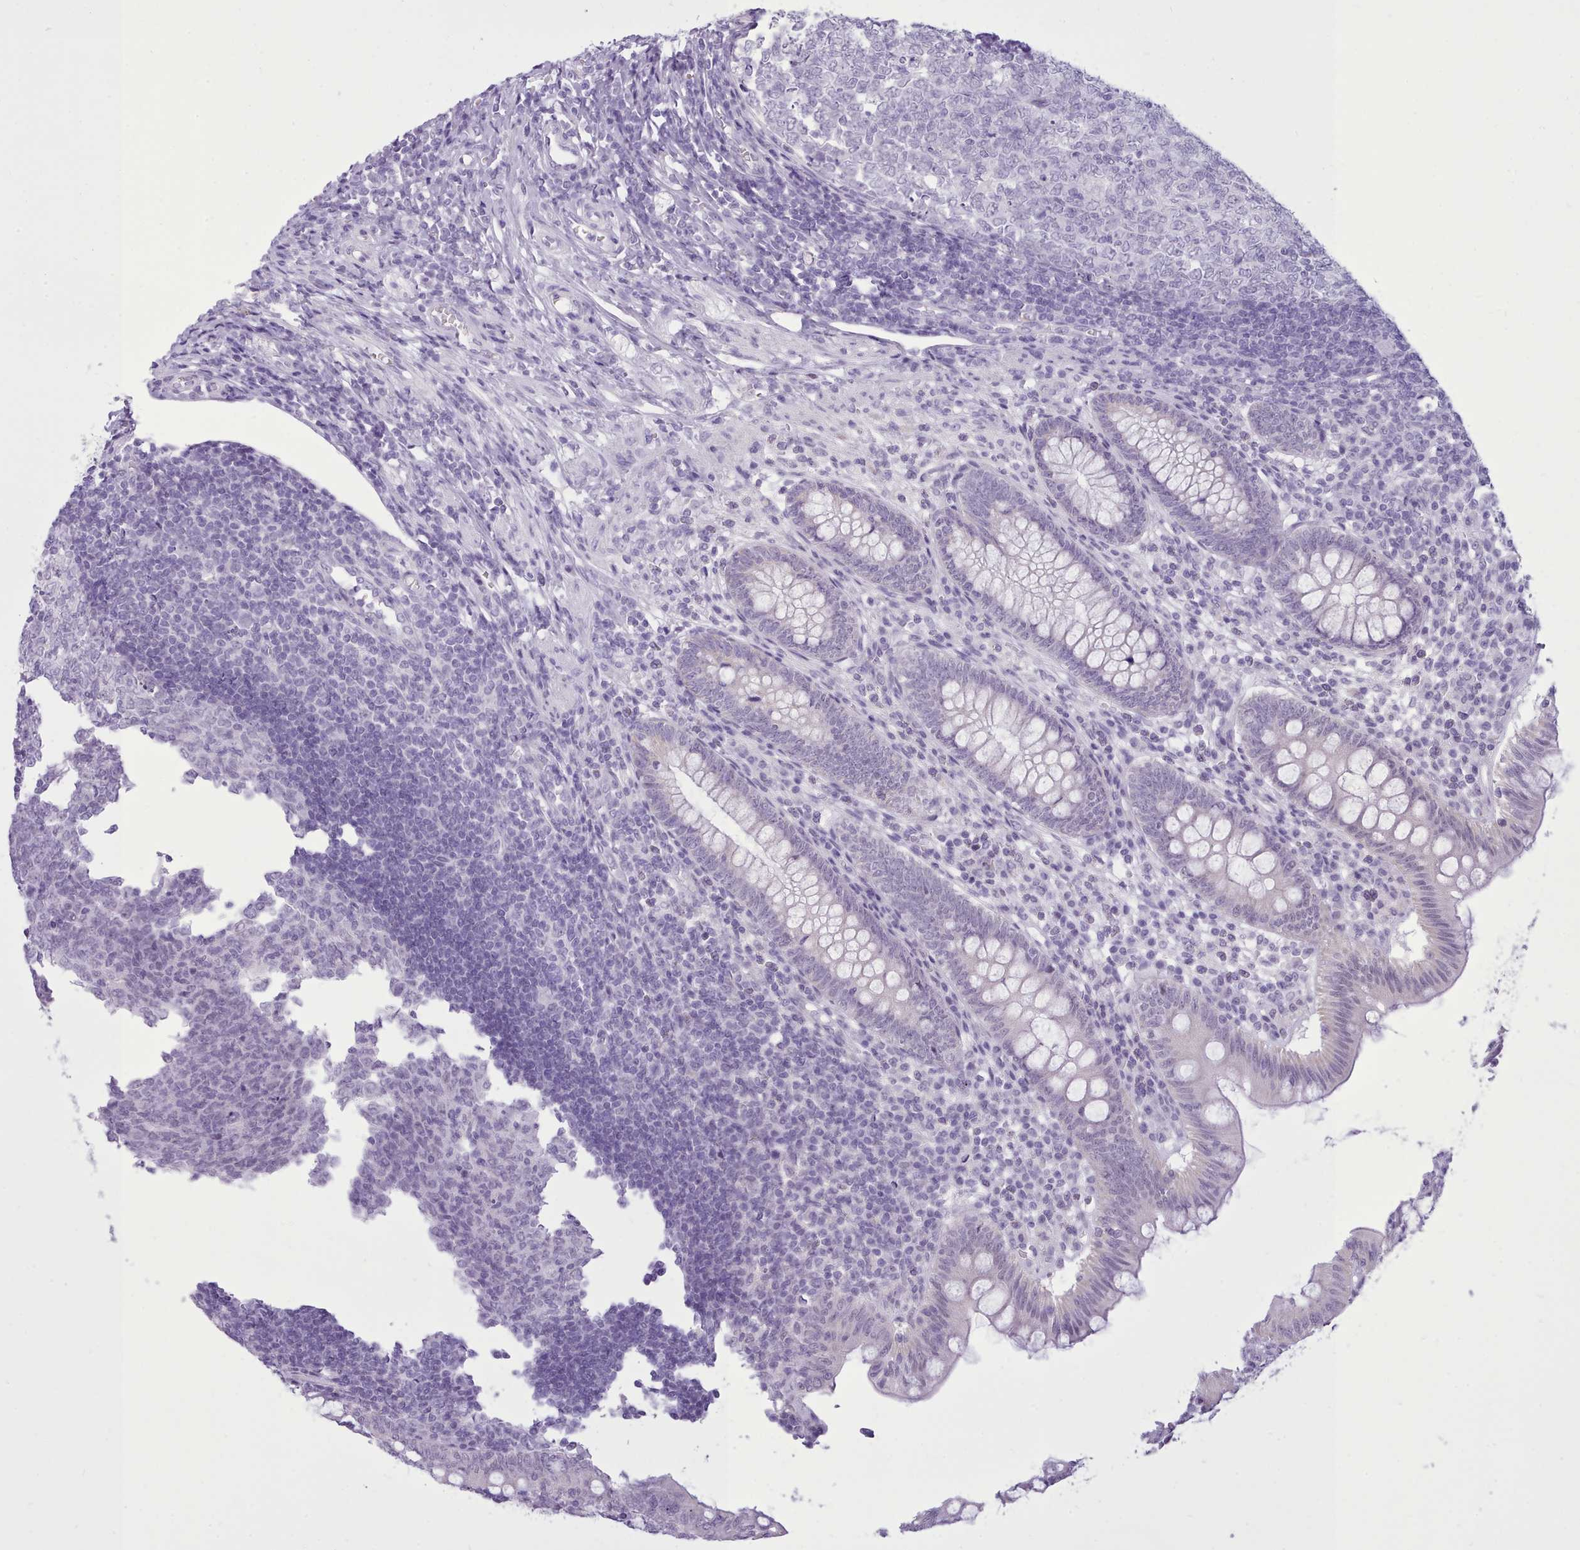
{"staining": {"intensity": "negative", "quantity": "none", "location": "none"}, "tissue": "appendix", "cell_type": "Glandular cells", "image_type": "normal", "snomed": [{"axis": "morphology", "description": "Normal tissue, NOS"}, {"axis": "topography", "description": "Appendix"}], "caption": "Immunohistochemistry histopathology image of unremarkable human appendix stained for a protein (brown), which shows no positivity in glandular cells.", "gene": "FBXO48", "patient": {"sex": "male", "age": 14}}